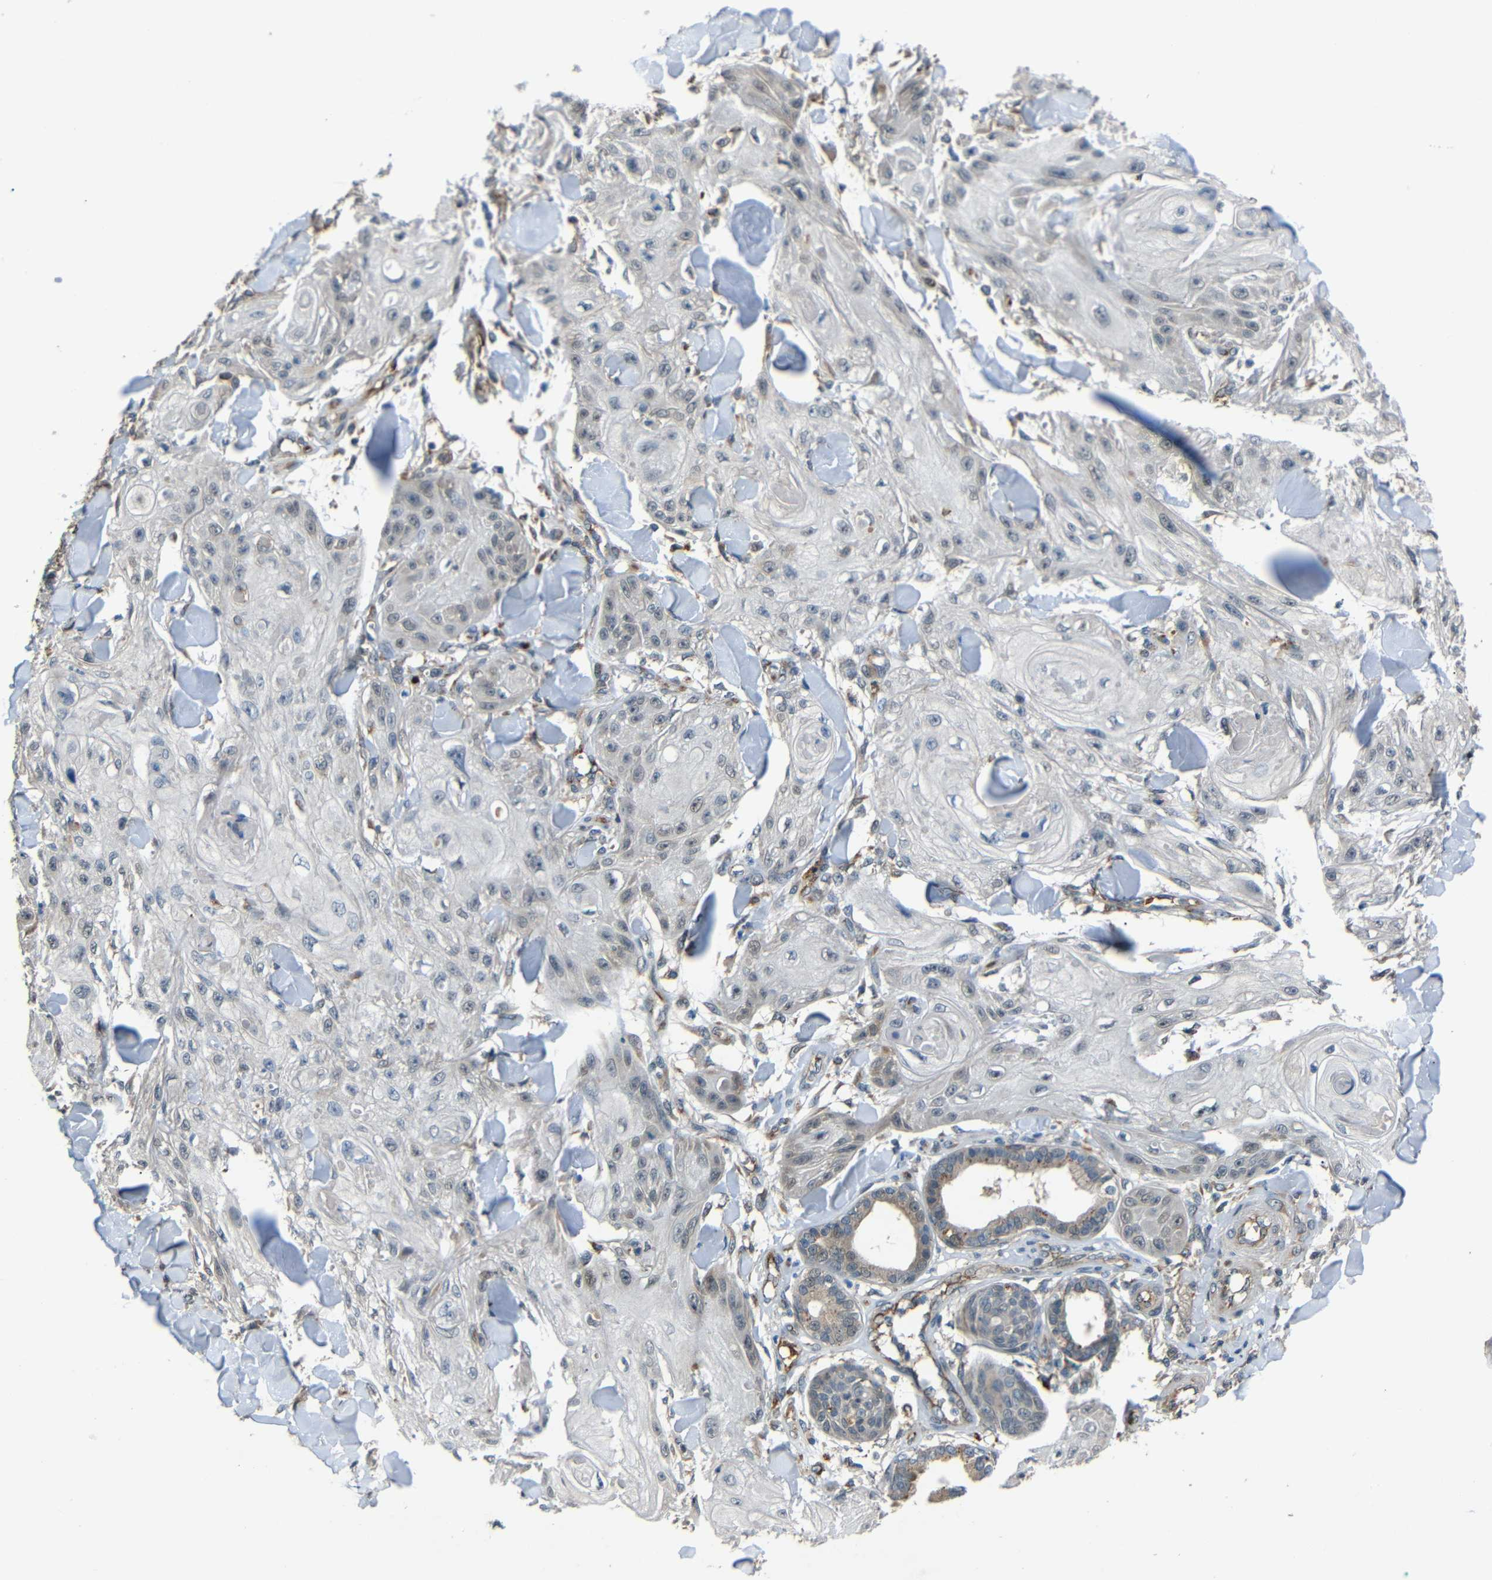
{"staining": {"intensity": "negative", "quantity": "none", "location": "none"}, "tissue": "skin cancer", "cell_type": "Tumor cells", "image_type": "cancer", "snomed": [{"axis": "morphology", "description": "Squamous cell carcinoma, NOS"}, {"axis": "topography", "description": "Skin"}], "caption": "Immunohistochemistry (IHC) photomicrograph of human squamous cell carcinoma (skin) stained for a protein (brown), which exhibits no expression in tumor cells.", "gene": "ATP7A", "patient": {"sex": "male", "age": 74}}